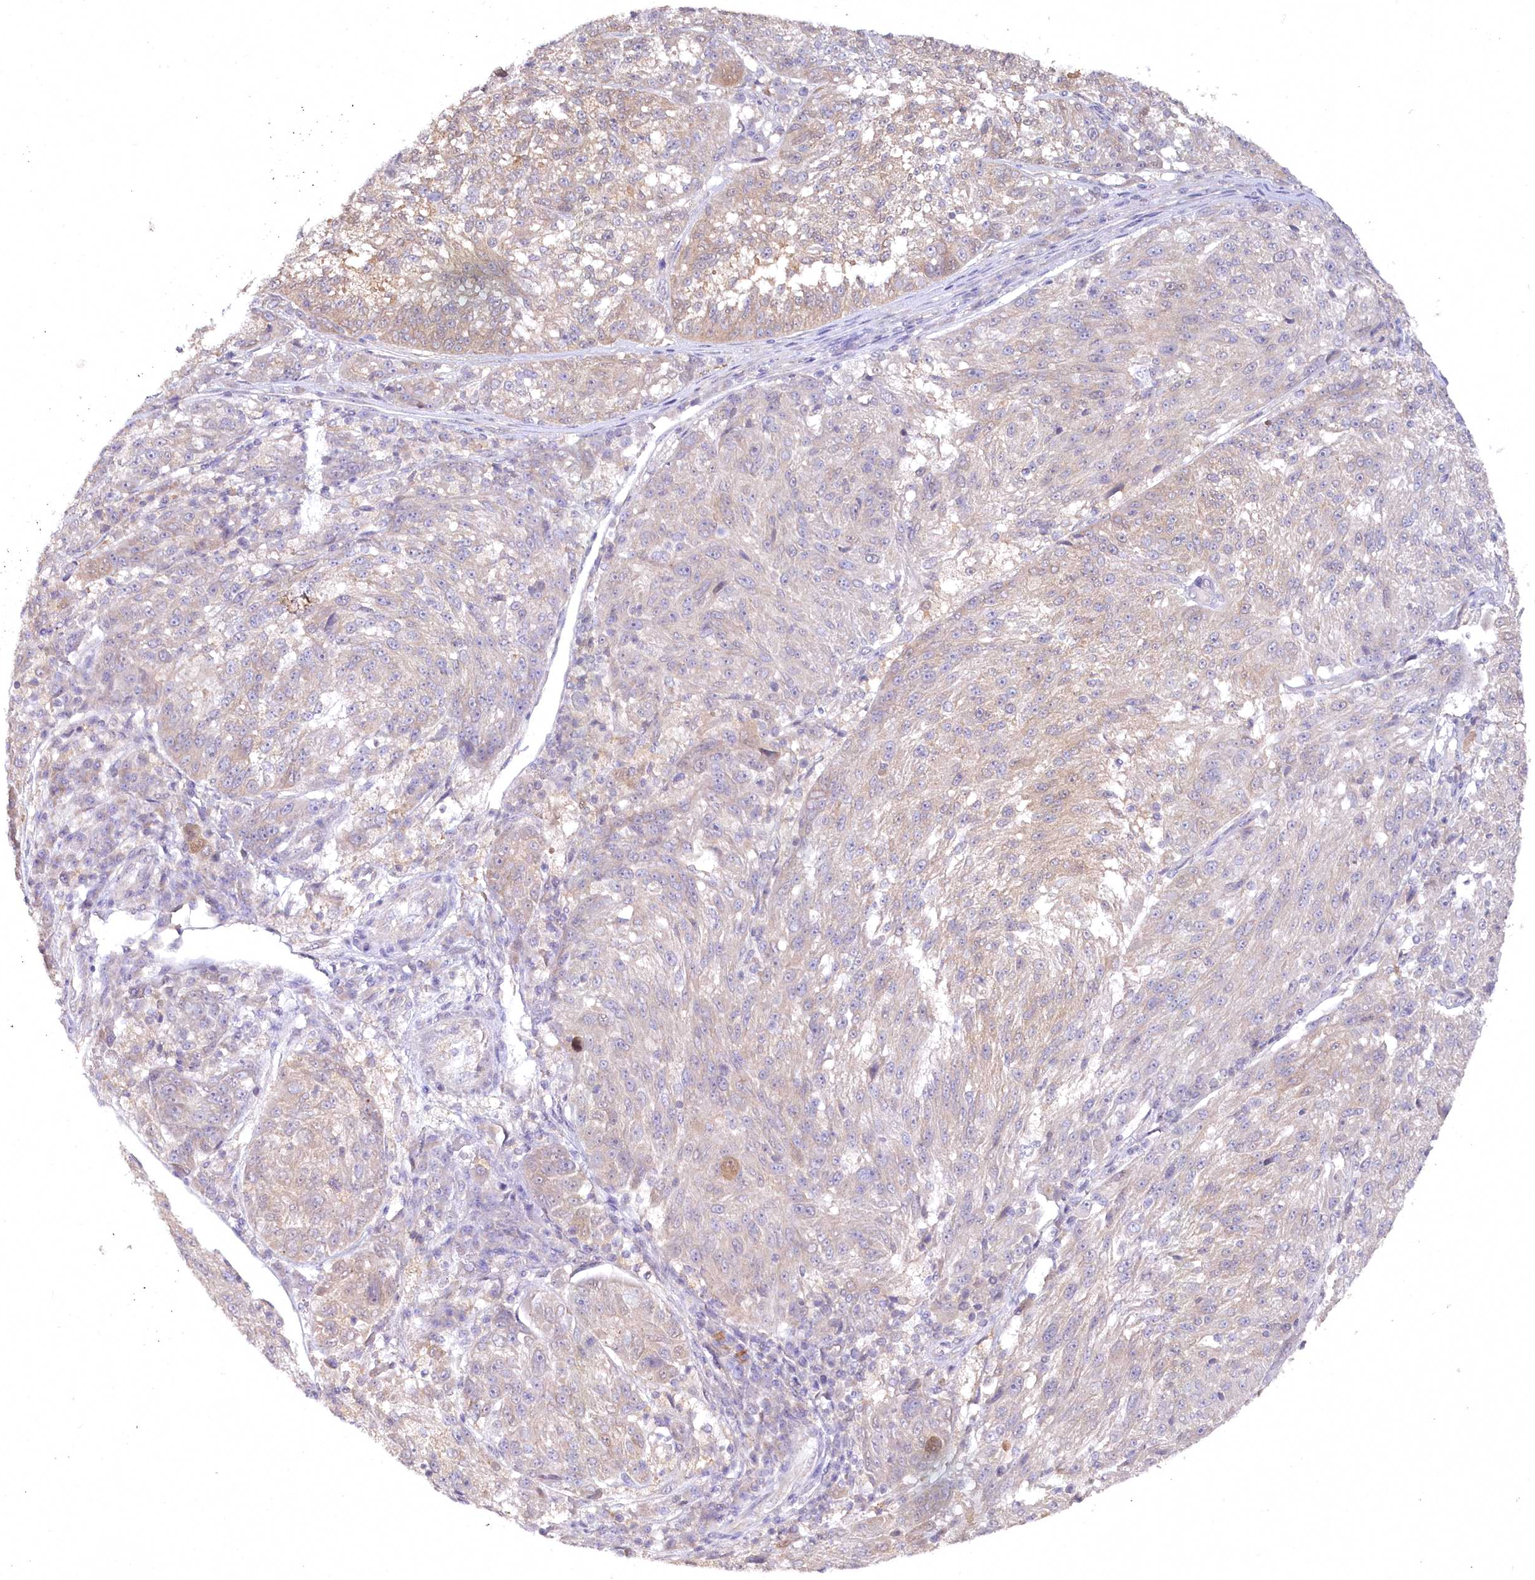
{"staining": {"intensity": "moderate", "quantity": "<25%", "location": "cytoplasmic/membranous"}, "tissue": "melanoma", "cell_type": "Tumor cells", "image_type": "cancer", "snomed": [{"axis": "morphology", "description": "Malignant melanoma, NOS"}, {"axis": "topography", "description": "Skin"}], "caption": "Protein staining reveals moderate cytoplasmic/membranous staining in approximately <25% of tumor cells in melanoma.", "gene": "AAMDC", "patient": {"sex": "male", "age": 53}}